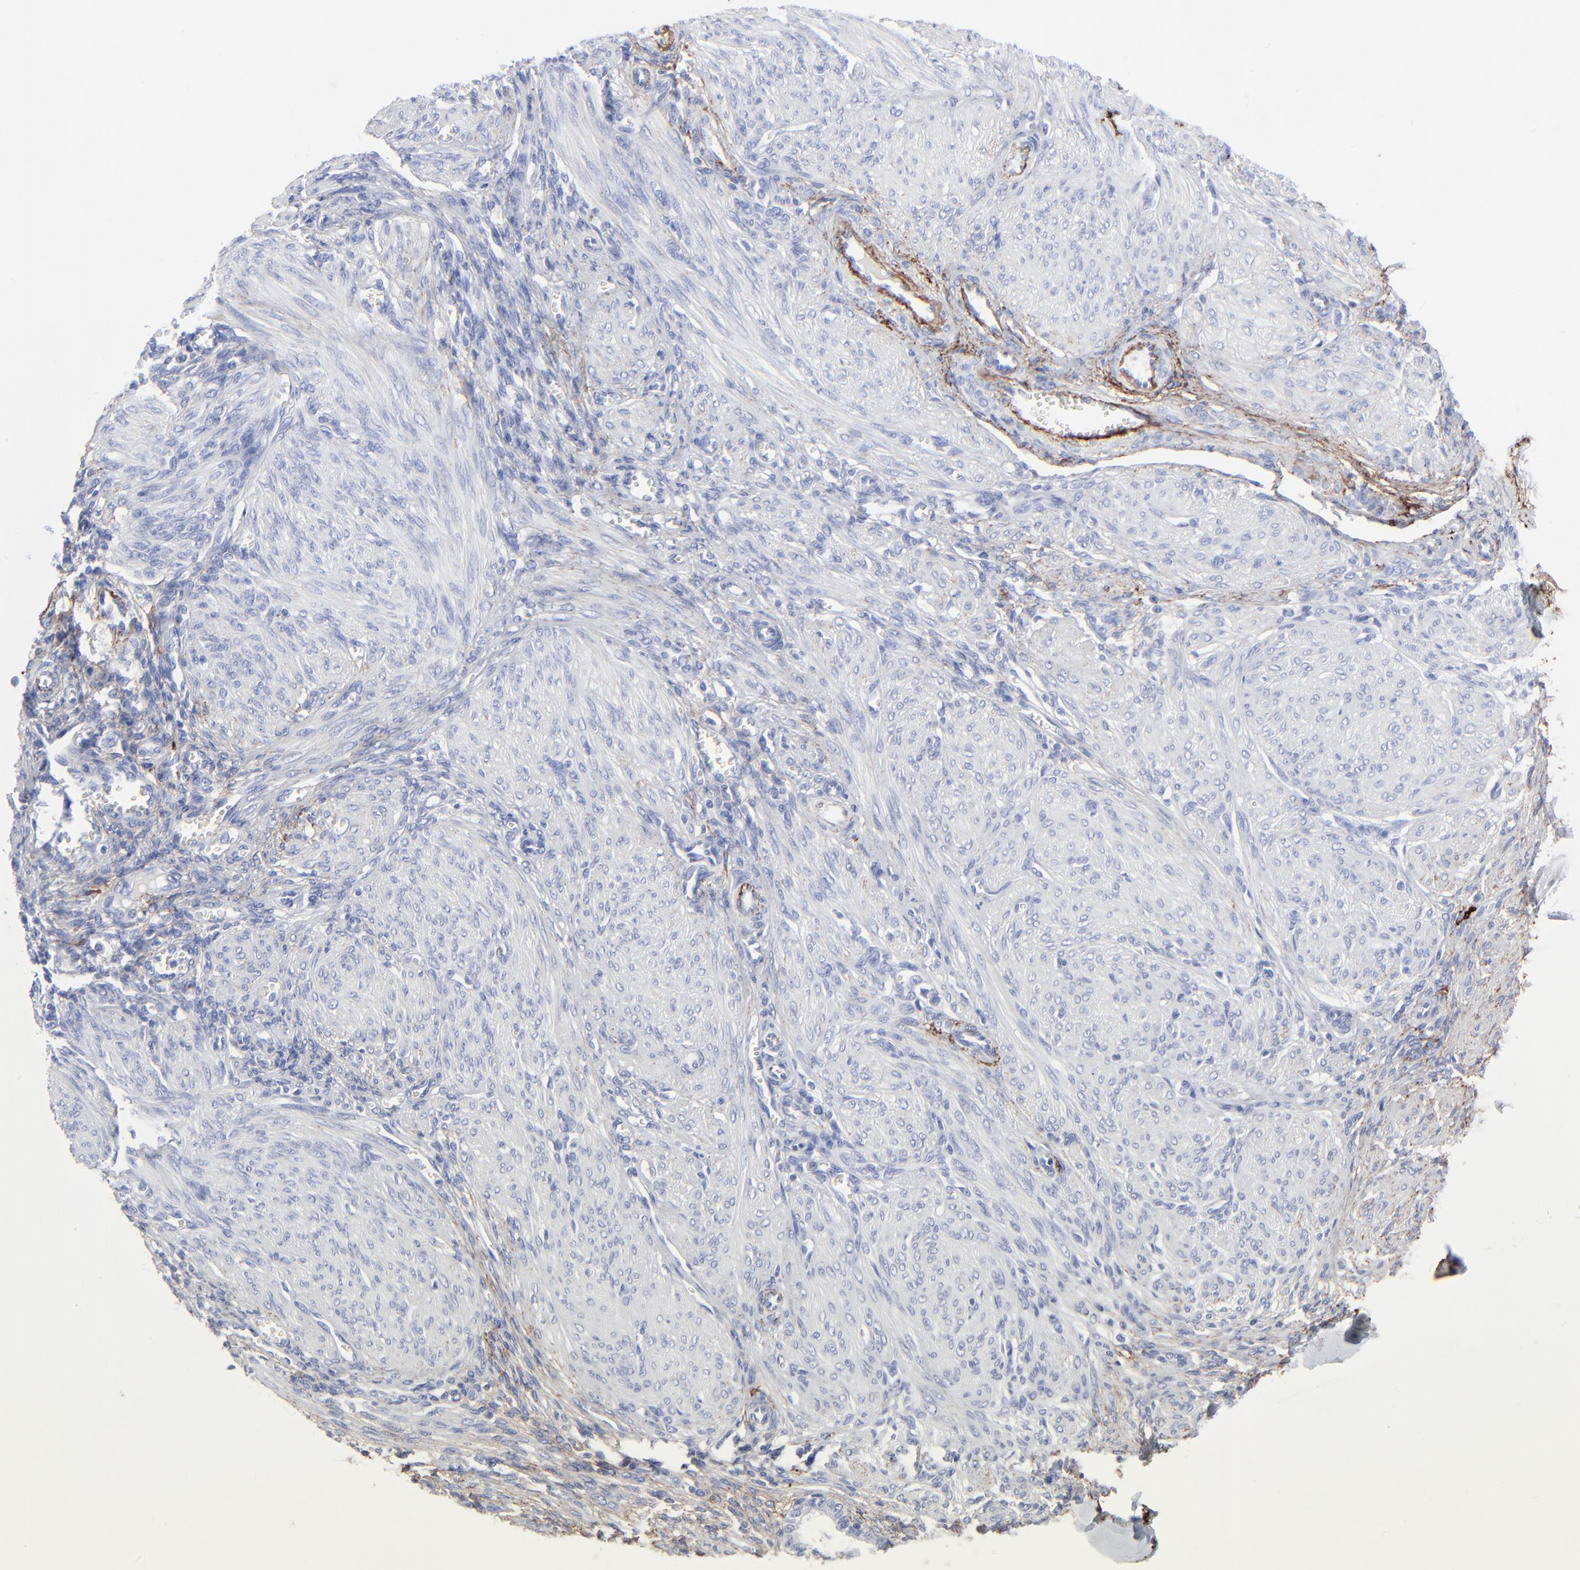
{"staining": {"intensity": "strong", "quantity": ">75%", "location": "cytoplasmic/membranous"}, "tissue": "endometrium", "cell_type": "Cells in endometrial stroma", "image_type": "normal", "snomed": [{"axis": "morphology", "description": "Normal tissue, NOS"}, {"axis": "topography", "description": "Endometrium"}], "caption": "Endometrium stained for a protein (brown) demonstrates strong cytoplasmic/membranous positive positivity in about >75% of cells in endometrial stroma.", "gene": "FBLN2", "patient": {"sex": "female", "age": 72}}